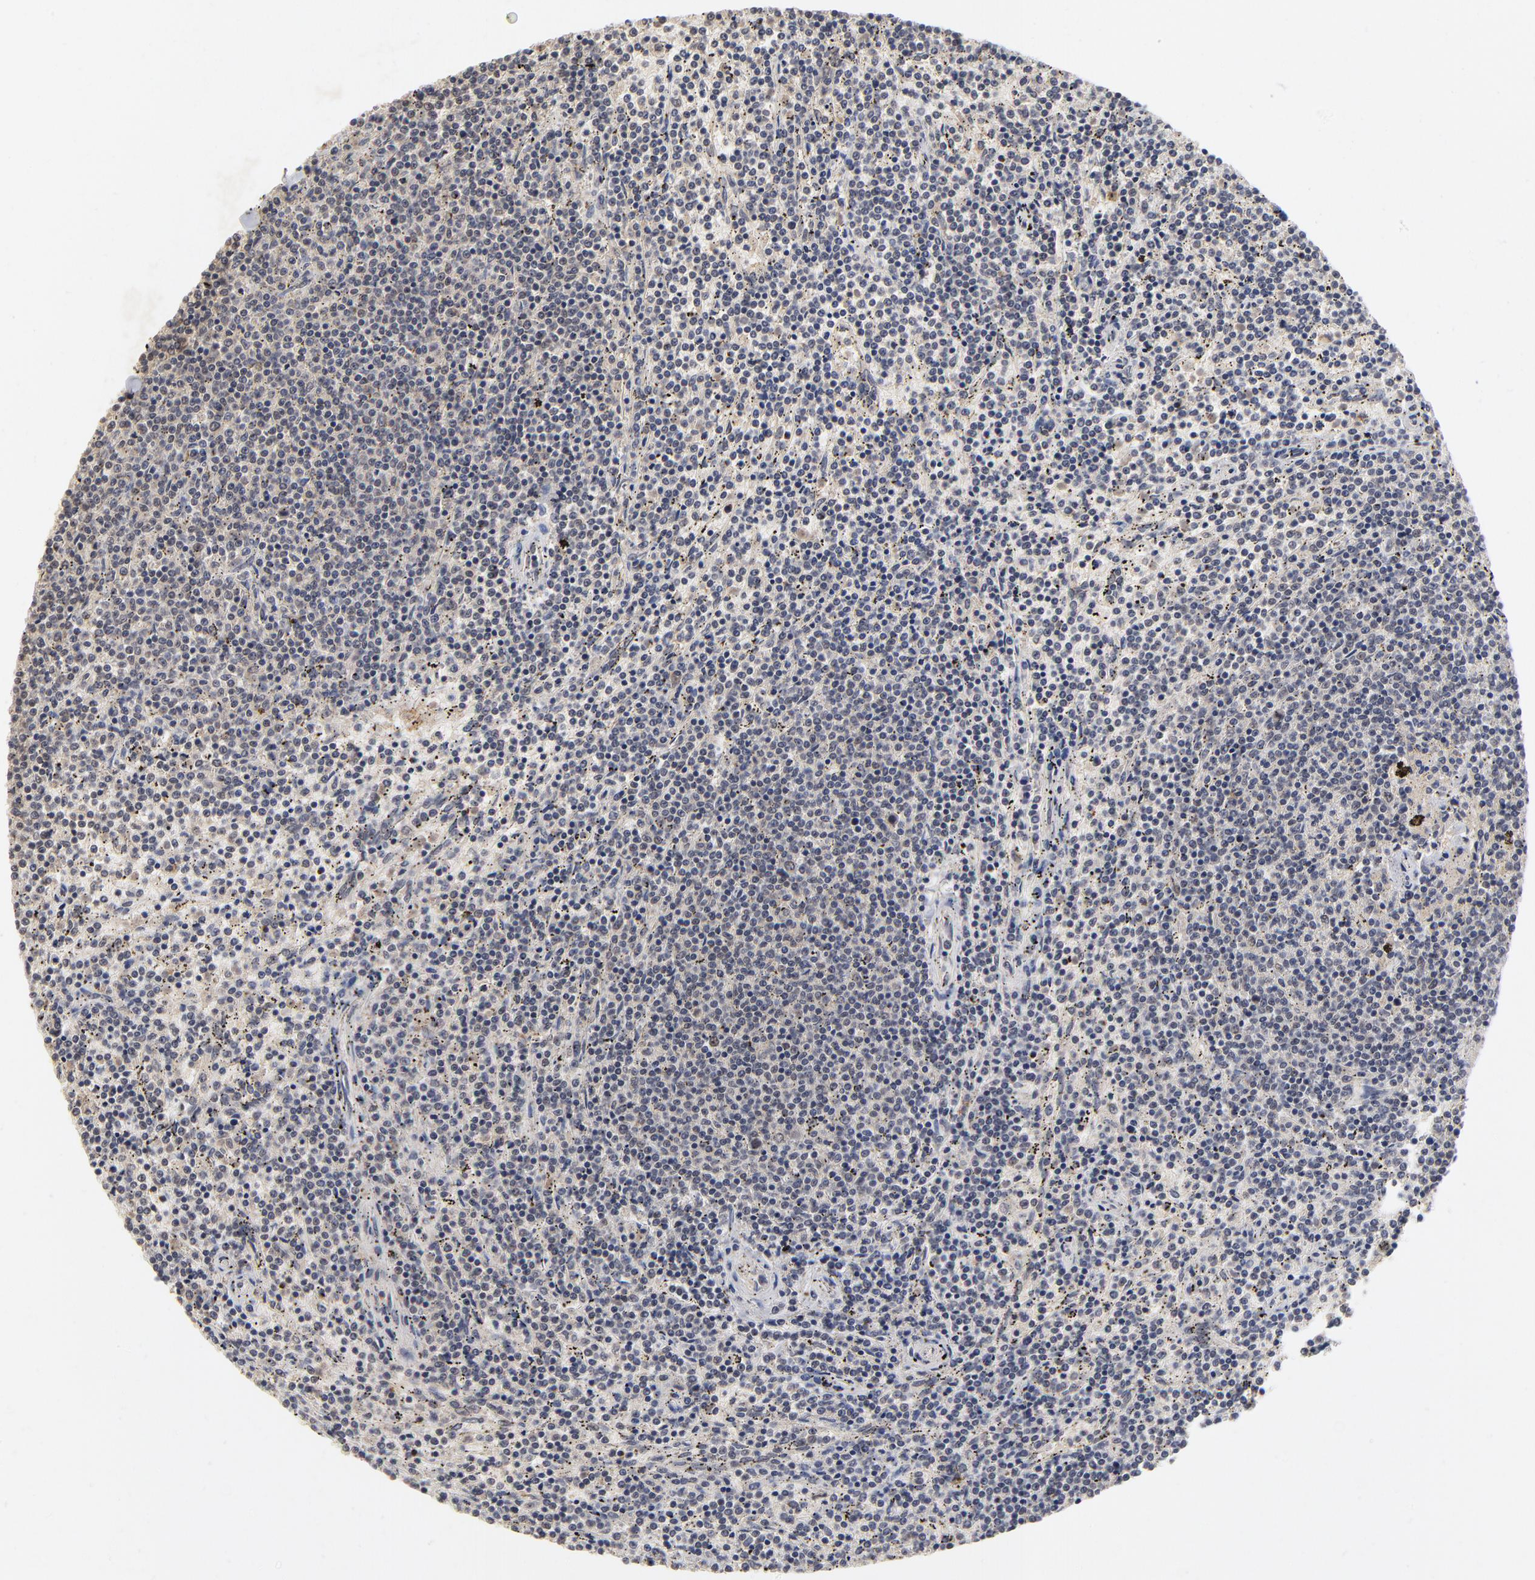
{"staining": {"intensity": "weak", "quantity": "<25%", "location": "cytoplasmic/membranous"}, "tissue": "lymphoma", "cell_type": "Tumor cells", "image_type": "cancer", "snomed": [{"axis": "morphology", "description": "Malignant lymphoma, non-Hodgkin's type, Low grade"}, {"axis": "topography", "description": "Spleen"}], "caption": "Immunohistochemical staining of human malignant lymphoma, non-Hodgkin's type (low-grade) shows no significant positivity in tumor cells. Nuclei are stained in blue.", "gene": "WSB1", "patient": {"sex": "female", "age": 50}}